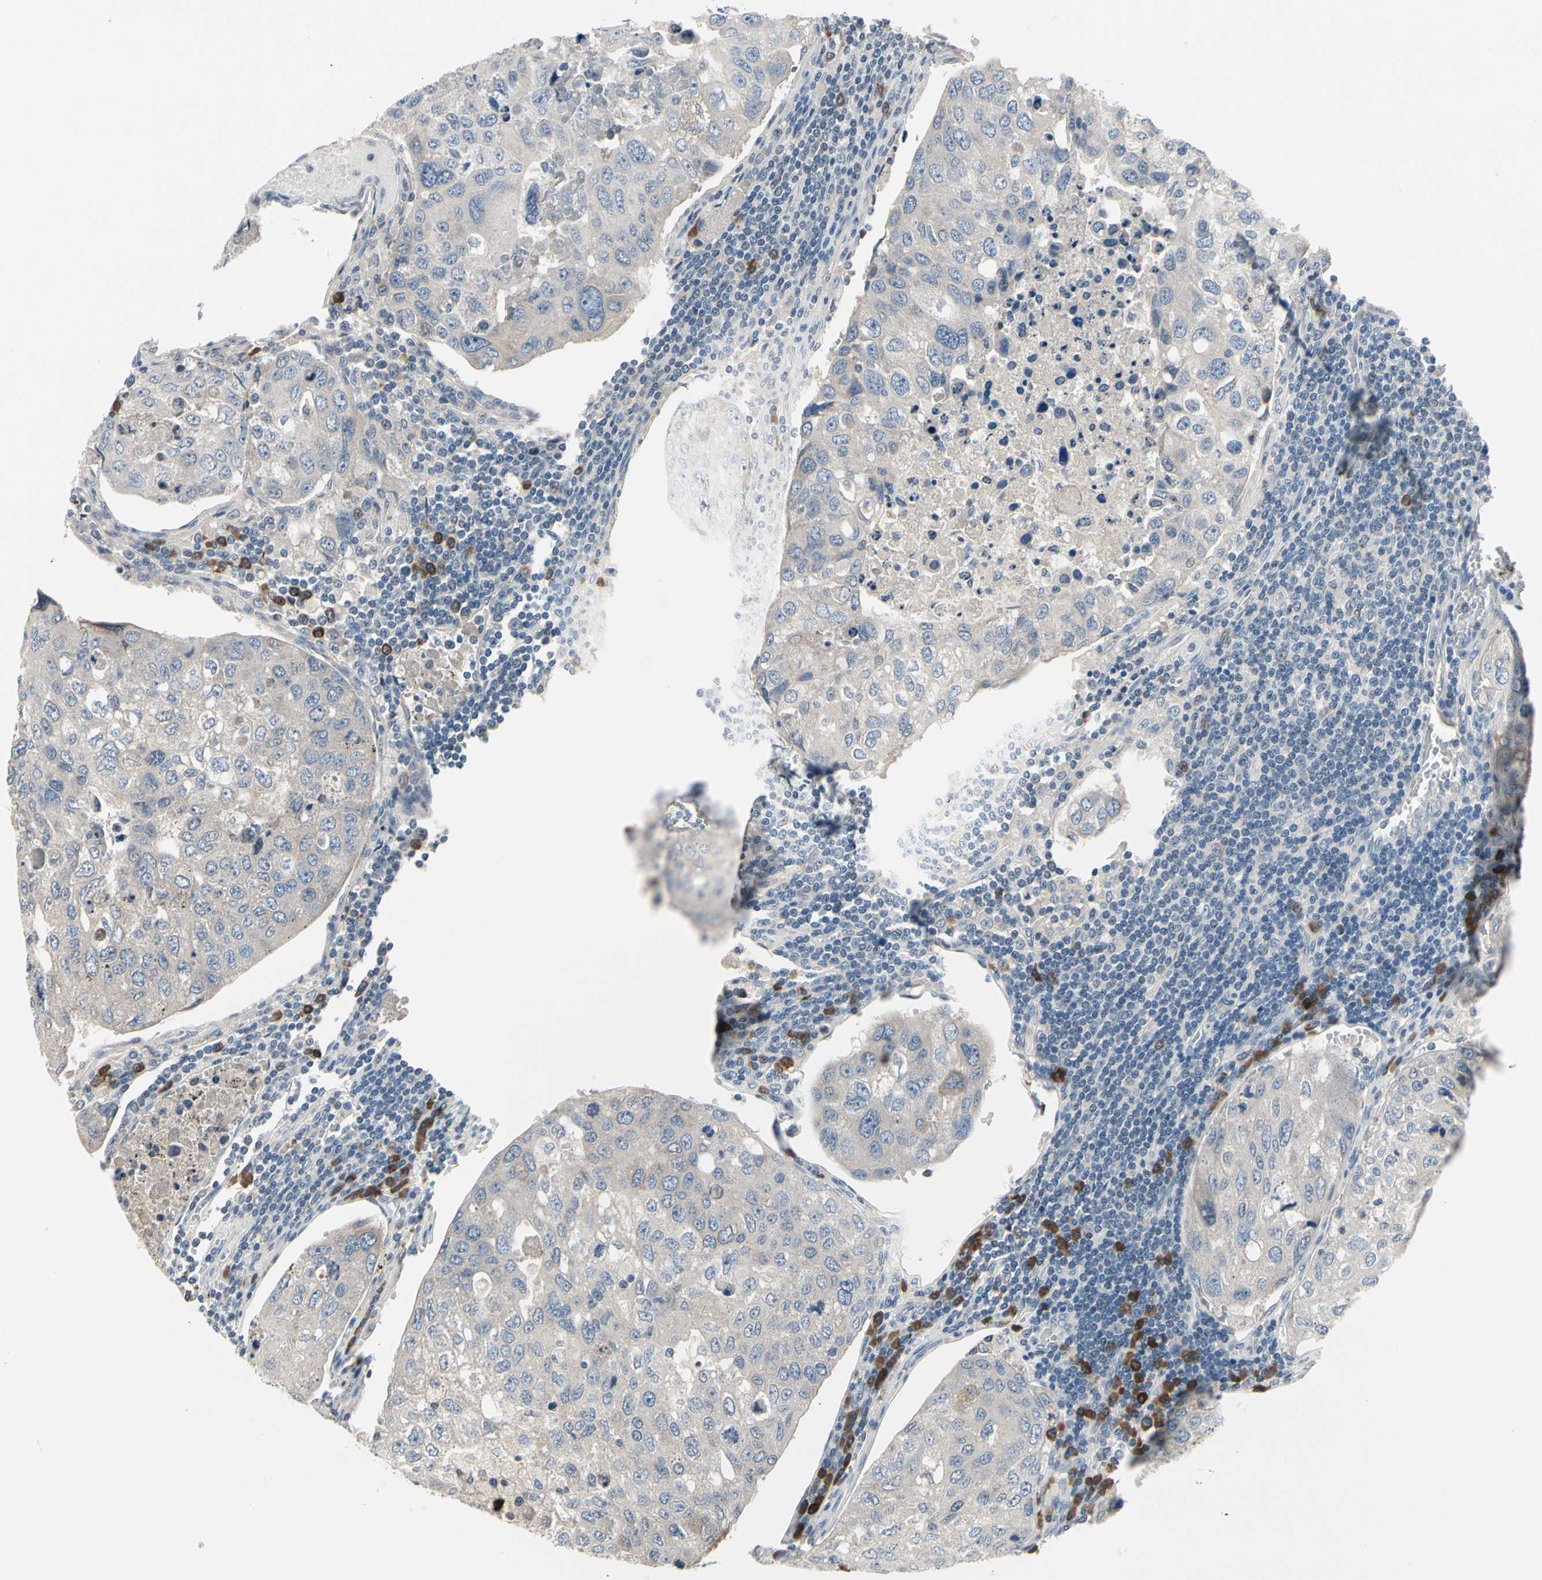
{"staining": {"intensity": "weak", "quantity": "25%-75%", "location": "cytoplasmic/membranous"}, "tissue": "urothelial cancer", "cell_type": "Tumor cells", "image_type": "cancer", "snomed": [{"axis": "morphology", "description": "Urothelial carcinoma, High grade"}, {"axis": "topography", "description": "Lymph node"}, {"axis": "topography", "description": "Urinary bladder"}], "caption": "Weak cytoplasmic/membranous staining for a protein is seen in about 25%-75% of tumor cells of high-grade urothelial carcinoma using immunohistochemistry (IHC).", "gene": "SELENOK", "patient": {"sex": "male", "age": 51}}